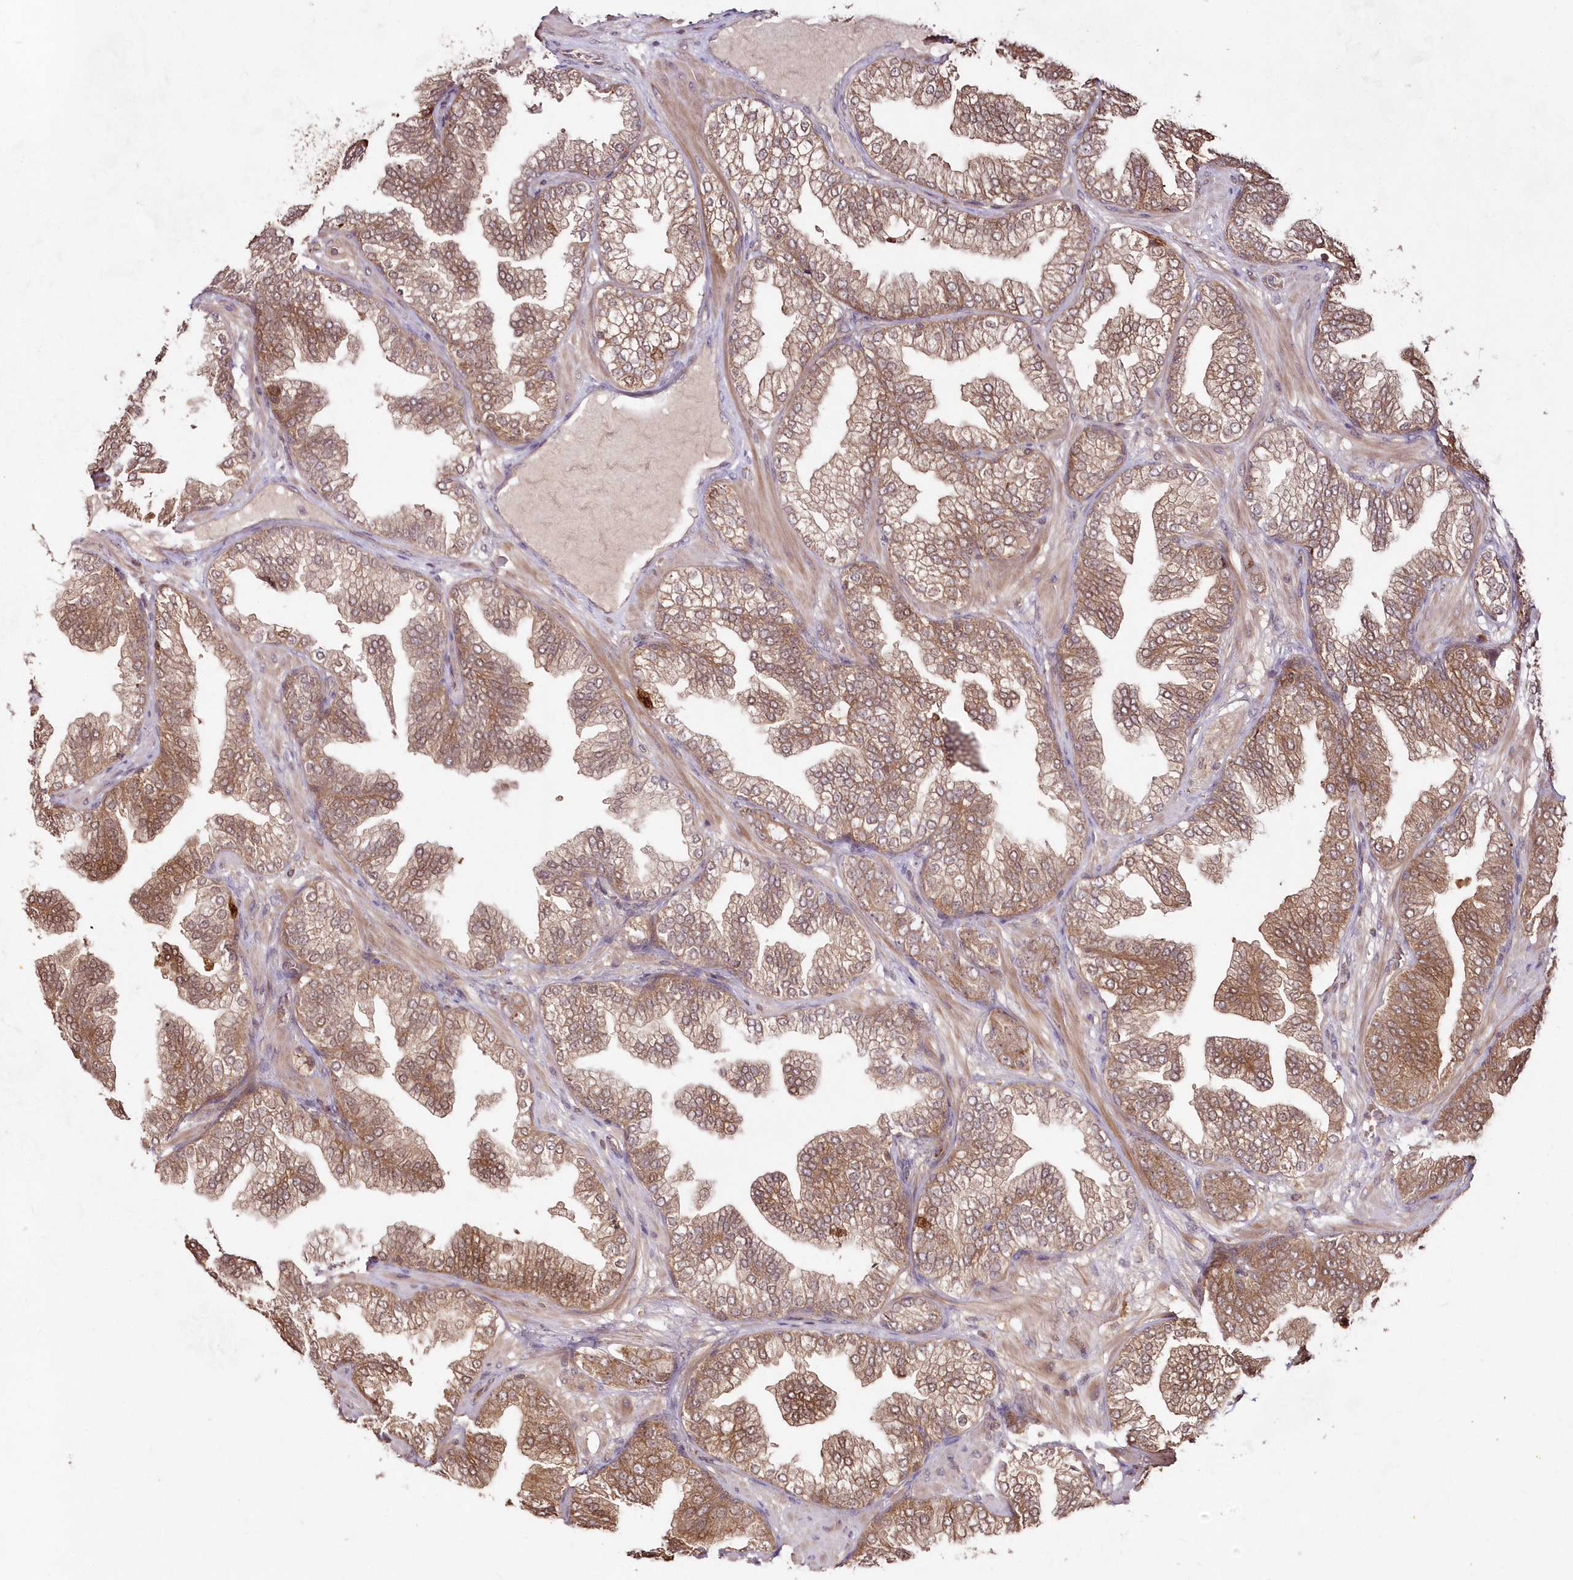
{"staining": {"intensity": "moderate", "quantity": ">75%", "location": "cytoplasmic/membranous,nuclear"}, "tissue": "prostate cancer", "cell_type": "Tumor cells", "image_type": "cancer", "snomed": [{"axis": "morphology", "description": "Adenocarcinoma, High grade"}, {"axis": "topography", "description": "Prostate"}], "caption": "Immunohistochemical staining of human prostate adenocarcinoma (high-grade) displays moderate cytoplasmic/membranous and nuclear protein positivity in about >75% of tumor cells.", "gene": "IMPA1", "patient": {"sex": "male", "age": 58}}